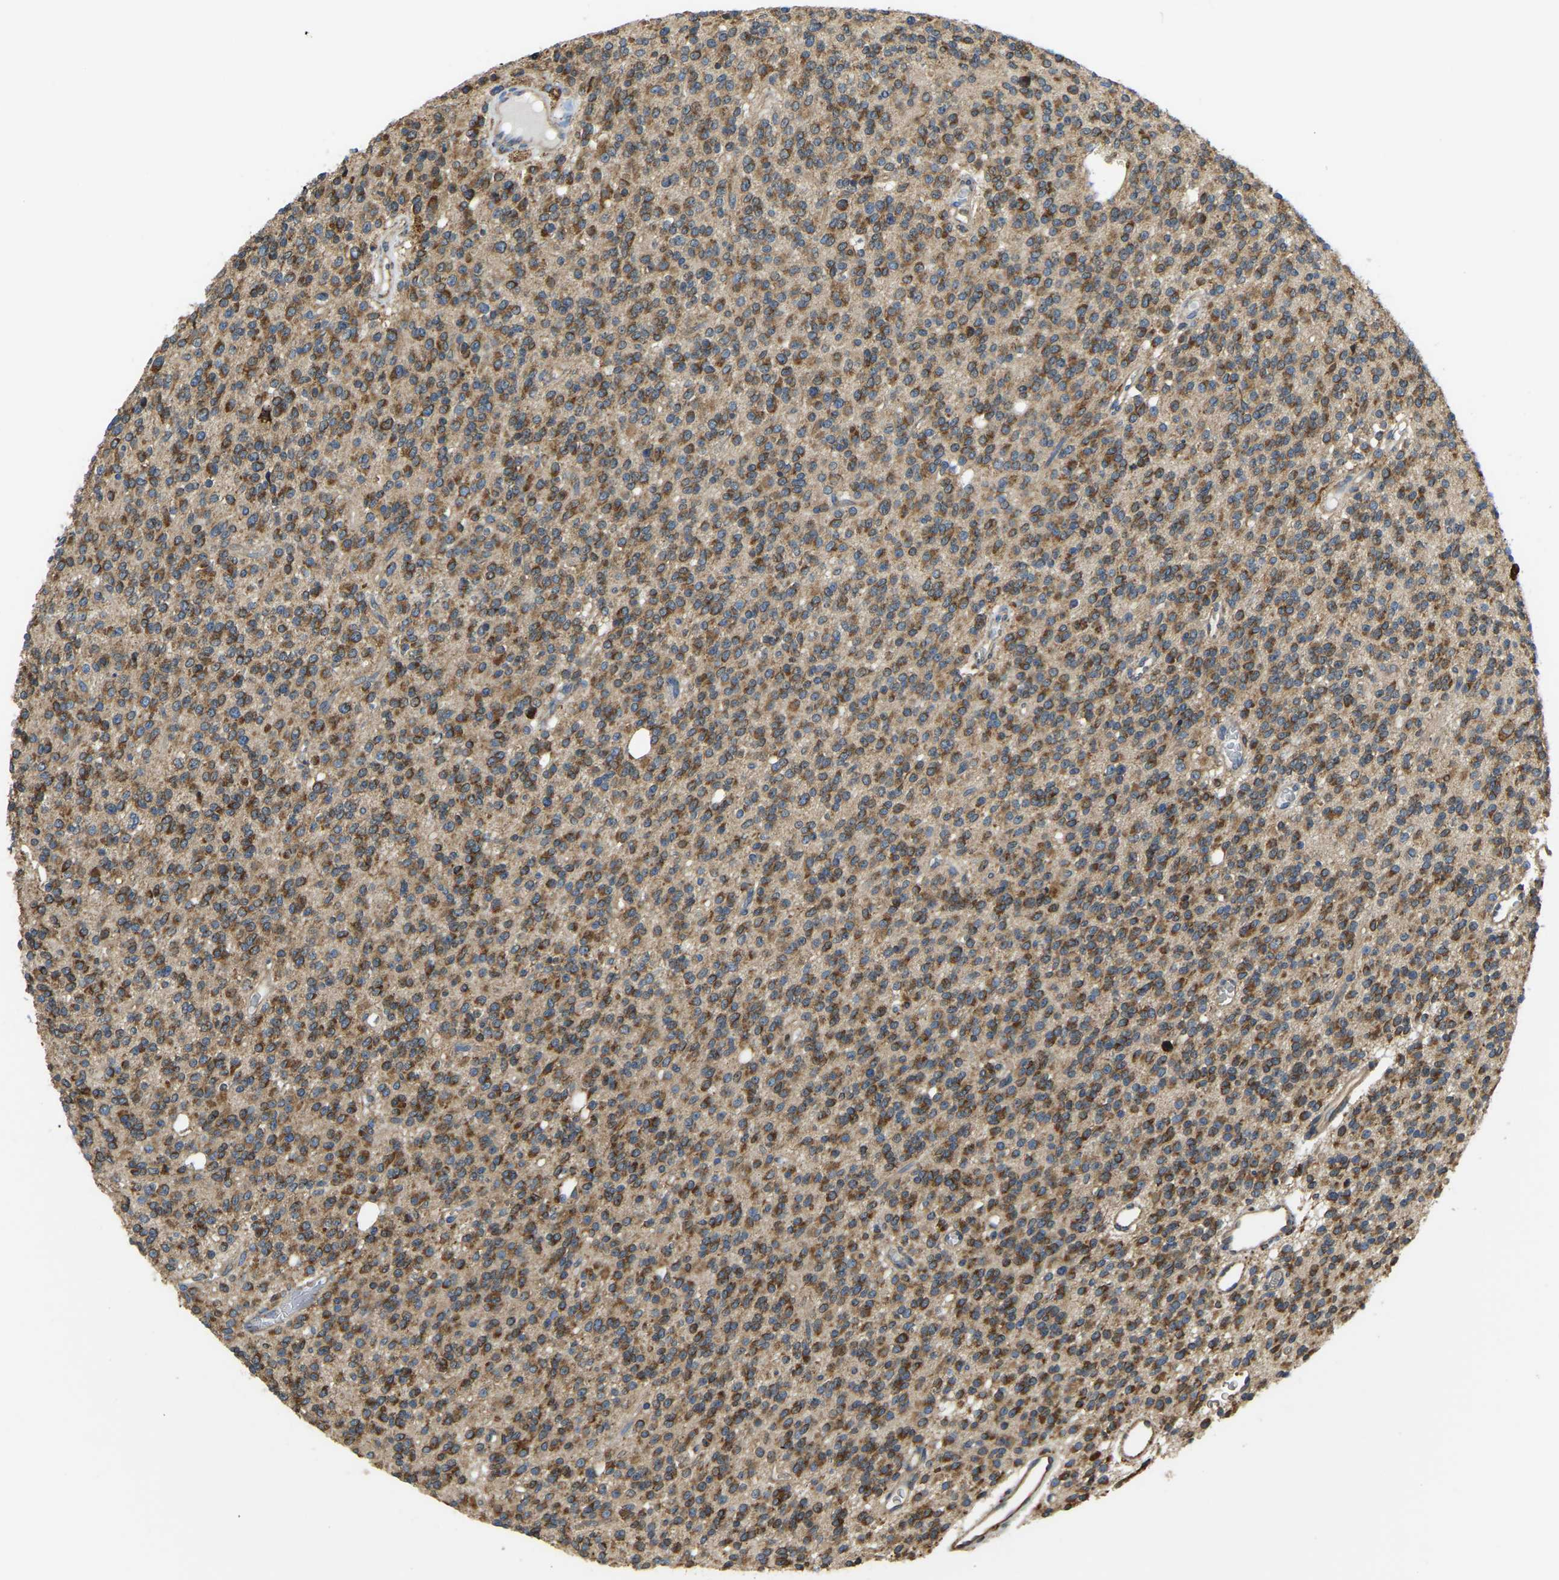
{"staining": {"intensity": "strong", "quantity": ">75%", "location": "cytoplasmic/membranous"}, "tissue": "glioma", "cell_type": "Tumor cells", "image_type": "cancer", "snomed": [{"axis": "morphology", "description": "Glioma, malignant, High grade"}, {"axis": "topography", "description": "Brain"}], "caption": "Protein expression analysis of malignant glioma (high-grade) exhibits strong cytoplasmic/membranous expression in approximately >75% of tumor cells.", "gene": "RNF115", "patient": {"sex": "male", "age": 34}}